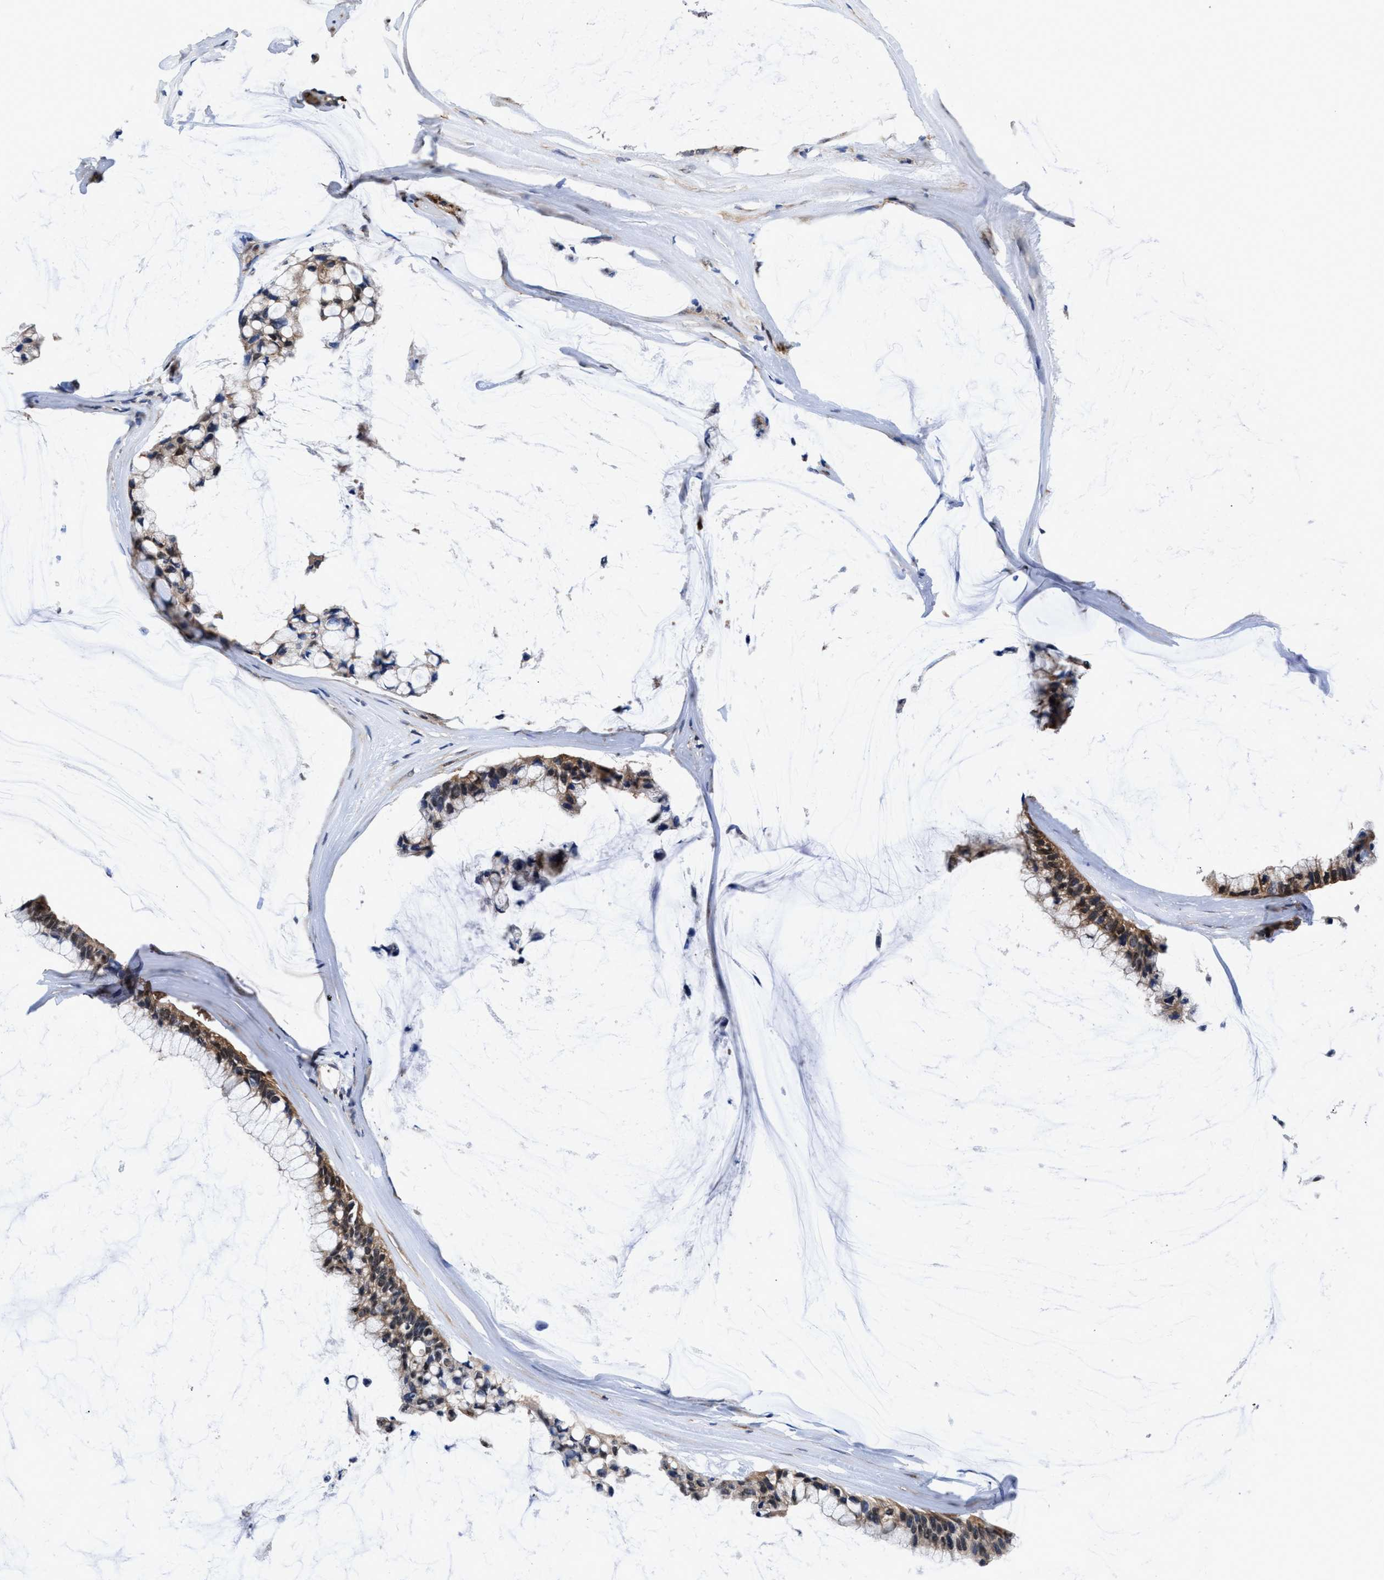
{"staining": {"intensity": "moderate", "quantity": ">75%", "location": "cytoplasmic/membranous,nuclear"}, "tissue": "ovarian cancer", "cell_type": "Tumor cells", "image_type": "cancer", "snomed": [{"axis": "morphology", "description": "Cystadenocarcinoma, mucinous, NOS"}, {"axis": "topography", "description": "Ovary"}], "caption": "Immunohistochemistry (IHC) (DAB (3,3'-diaminobenzidine)) staining of mucinous cystadenocarcinoma (ovarian) exhibits moderate cytoplasmic/membranous and nuclear protein expression in approximately >75% of tumor cells. The staining was performed using DAB (3,3'-diaminobenzidine), with brown indicating positive protein expression. Nuclei are stained blue with hematoxylin.", "gene": "ACLY", "patient": {"sex": "female", "age": 39}}